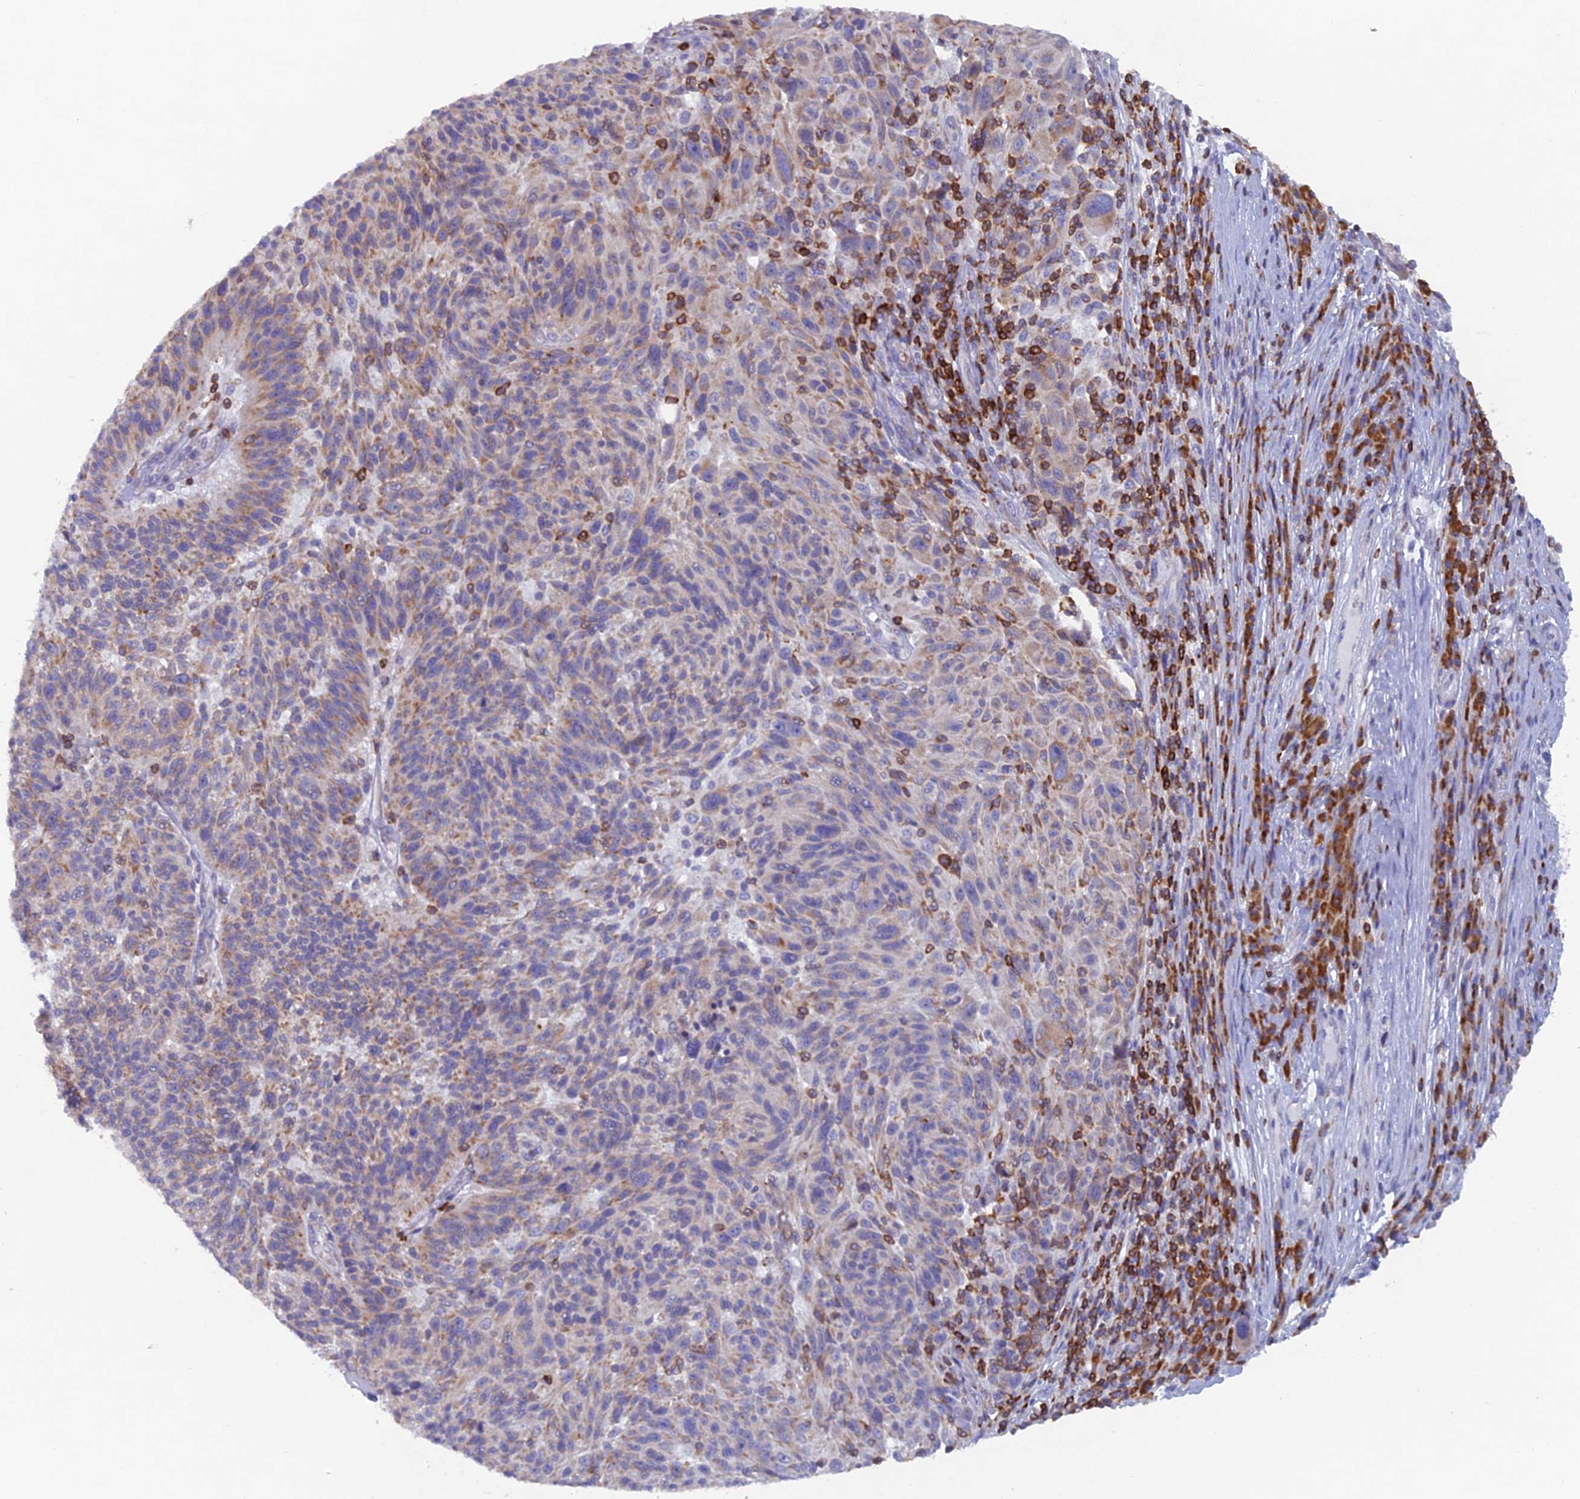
{"staining": {"intensity": "weak", "quantity": "25%-75%", "location": "cytoplasmic/membranous"}, "tissue": "melanoma", "cell_type": "Tumor cells", "image_type": "cancer", "snomed": [{"axis": "morphology", "description": "Malignant melanoma, NOS"}, {"axis": "topography", "description": "Skin"}], "caption": "Immunohistochemistry (DAB) staining of melanoma reveals weak cytoplasmic/membranous protein positivity in about 25%-75% of tumor cells.", "gene": "ABI3BP", "patient": {"sex": "male", "age": 53}}